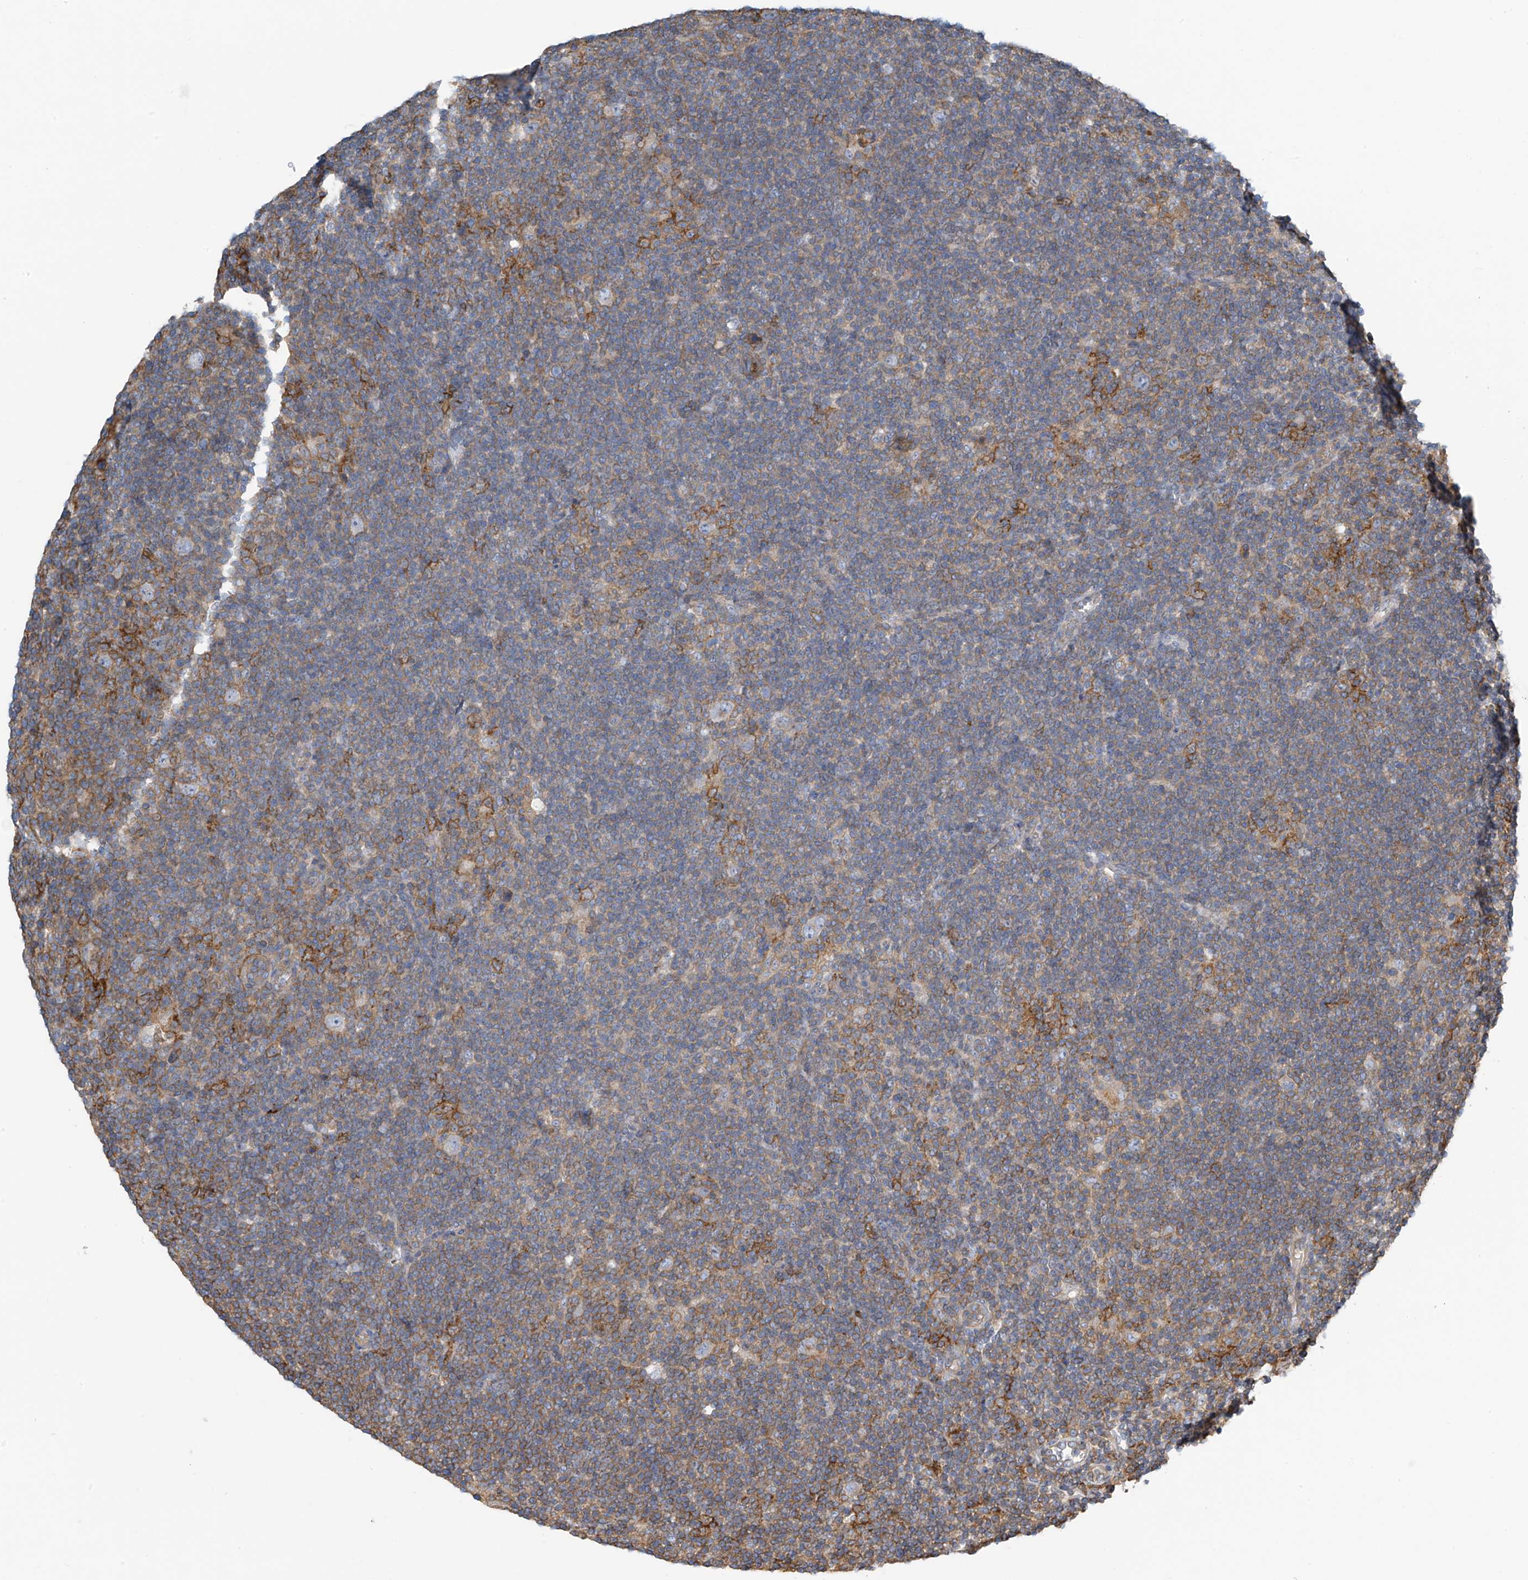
{"staining": {"intensity": "moderate", "quantity": "<25%", "location": "cytoplasmic/membranous"}, "tissue": "lymphoma", "cell_type": "Tumor cells", "image_type": "cancer", "snomed": [{"axis": "morphology", "description": "Hodgkin's disease, NOS"}, {"axis": "topography", "description": "Lymph node"}], "caption": "Tumor cells reveal moderate cytoplasmic/membranous expression in about <25% of cells in Hodgkin's disease.", "gene": "SLC1A5", "patient": {"sex": "female", "age": 57}}